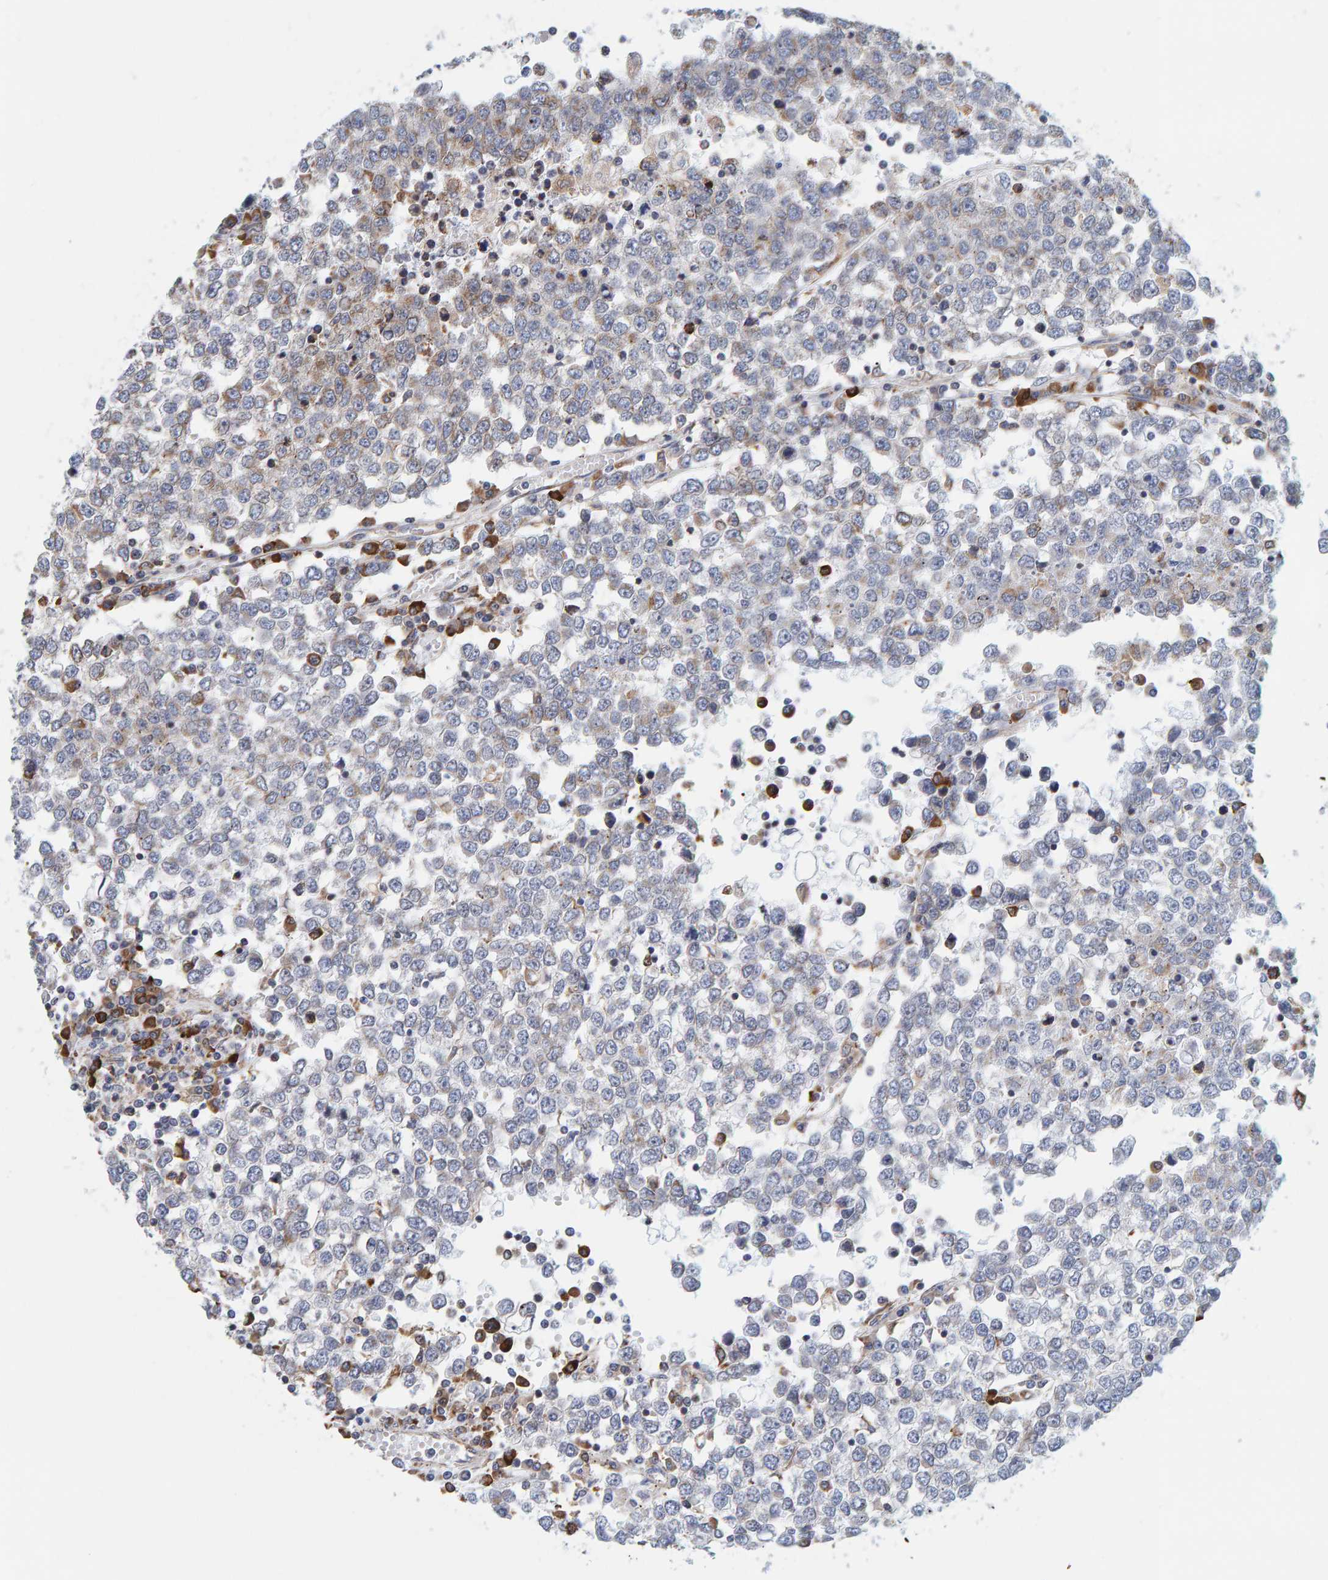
{"staining": {"intensity": "weak", "quantity": "<25%", "location": "cytoplasmic/membranous"}, "tissue": "testis cancer", "cell_type": "Tumor cells", "image_type": "cancer", "snomed": [{"axis": "morphology", "description": "Seminoma, NOS"}, {"axis": "topography", "description": "Testis"}], "caption": "IHC photomicrograph of neoplastic tissue: human testis cancer stained with DAB (3,3'-diaminobenzidine) exhibits no significant protein staining in tumor cells.", "gene": "SGPL1", "patient": {"sex": "male", "age": 65}}